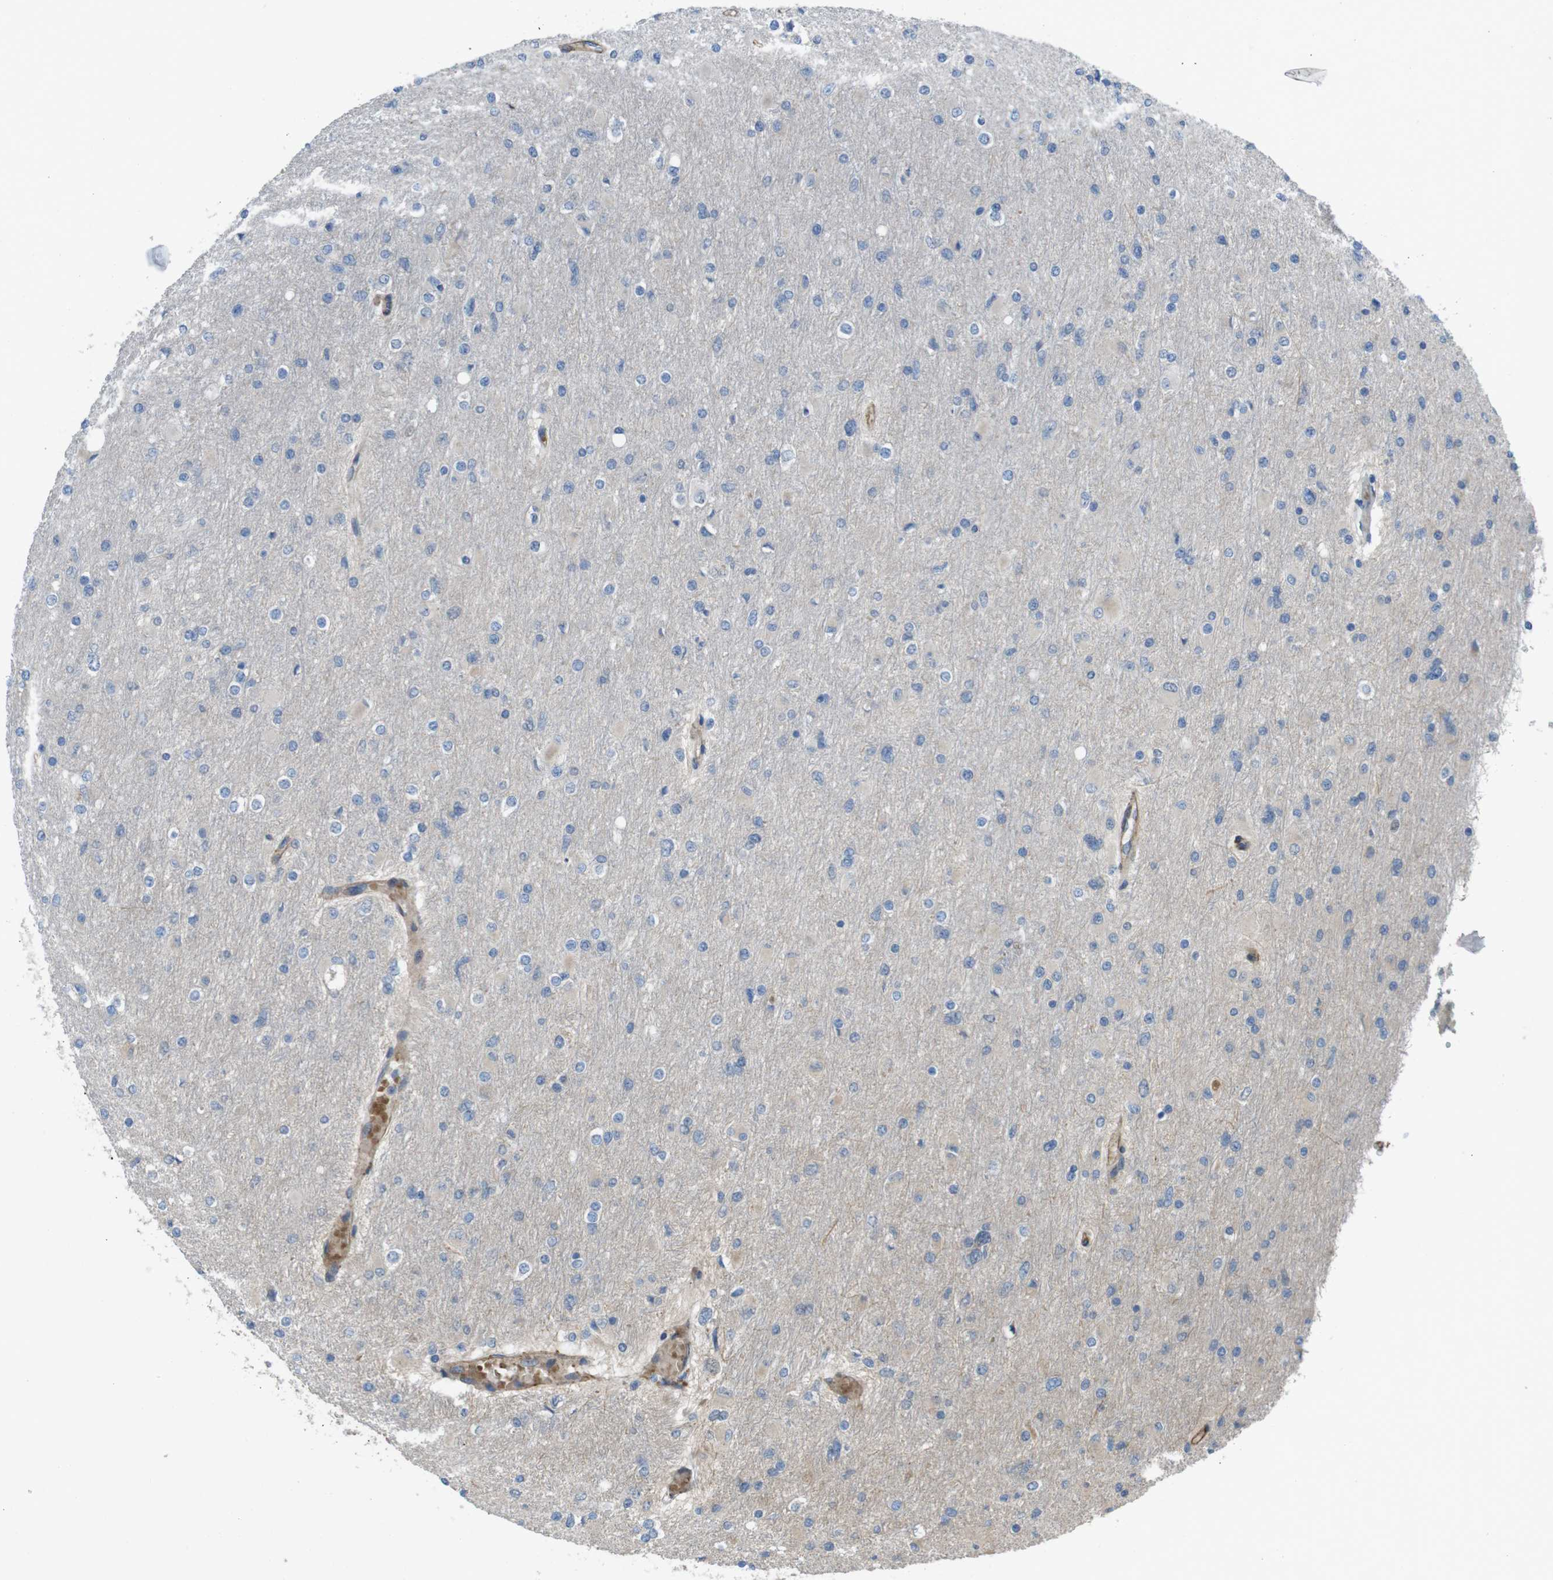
{"staining": {"intensity": "negative", "quantity": "none", "location": "none"}, "tissue": "glioma", "cell_type": "Tumor cells", "image_type": "cancer", "snomed": [{"axis": "morphology", "description": "Glioma, malignant, High grade"}, {"axis": "topography", "description": "Cerebral cortex"}], "caption": "IHC of human glioma shows no staining in tumor cells. Nuclei are stained in blue.", "gene": "ABHD15", "patient": {"sex": "female", "age": 36}}